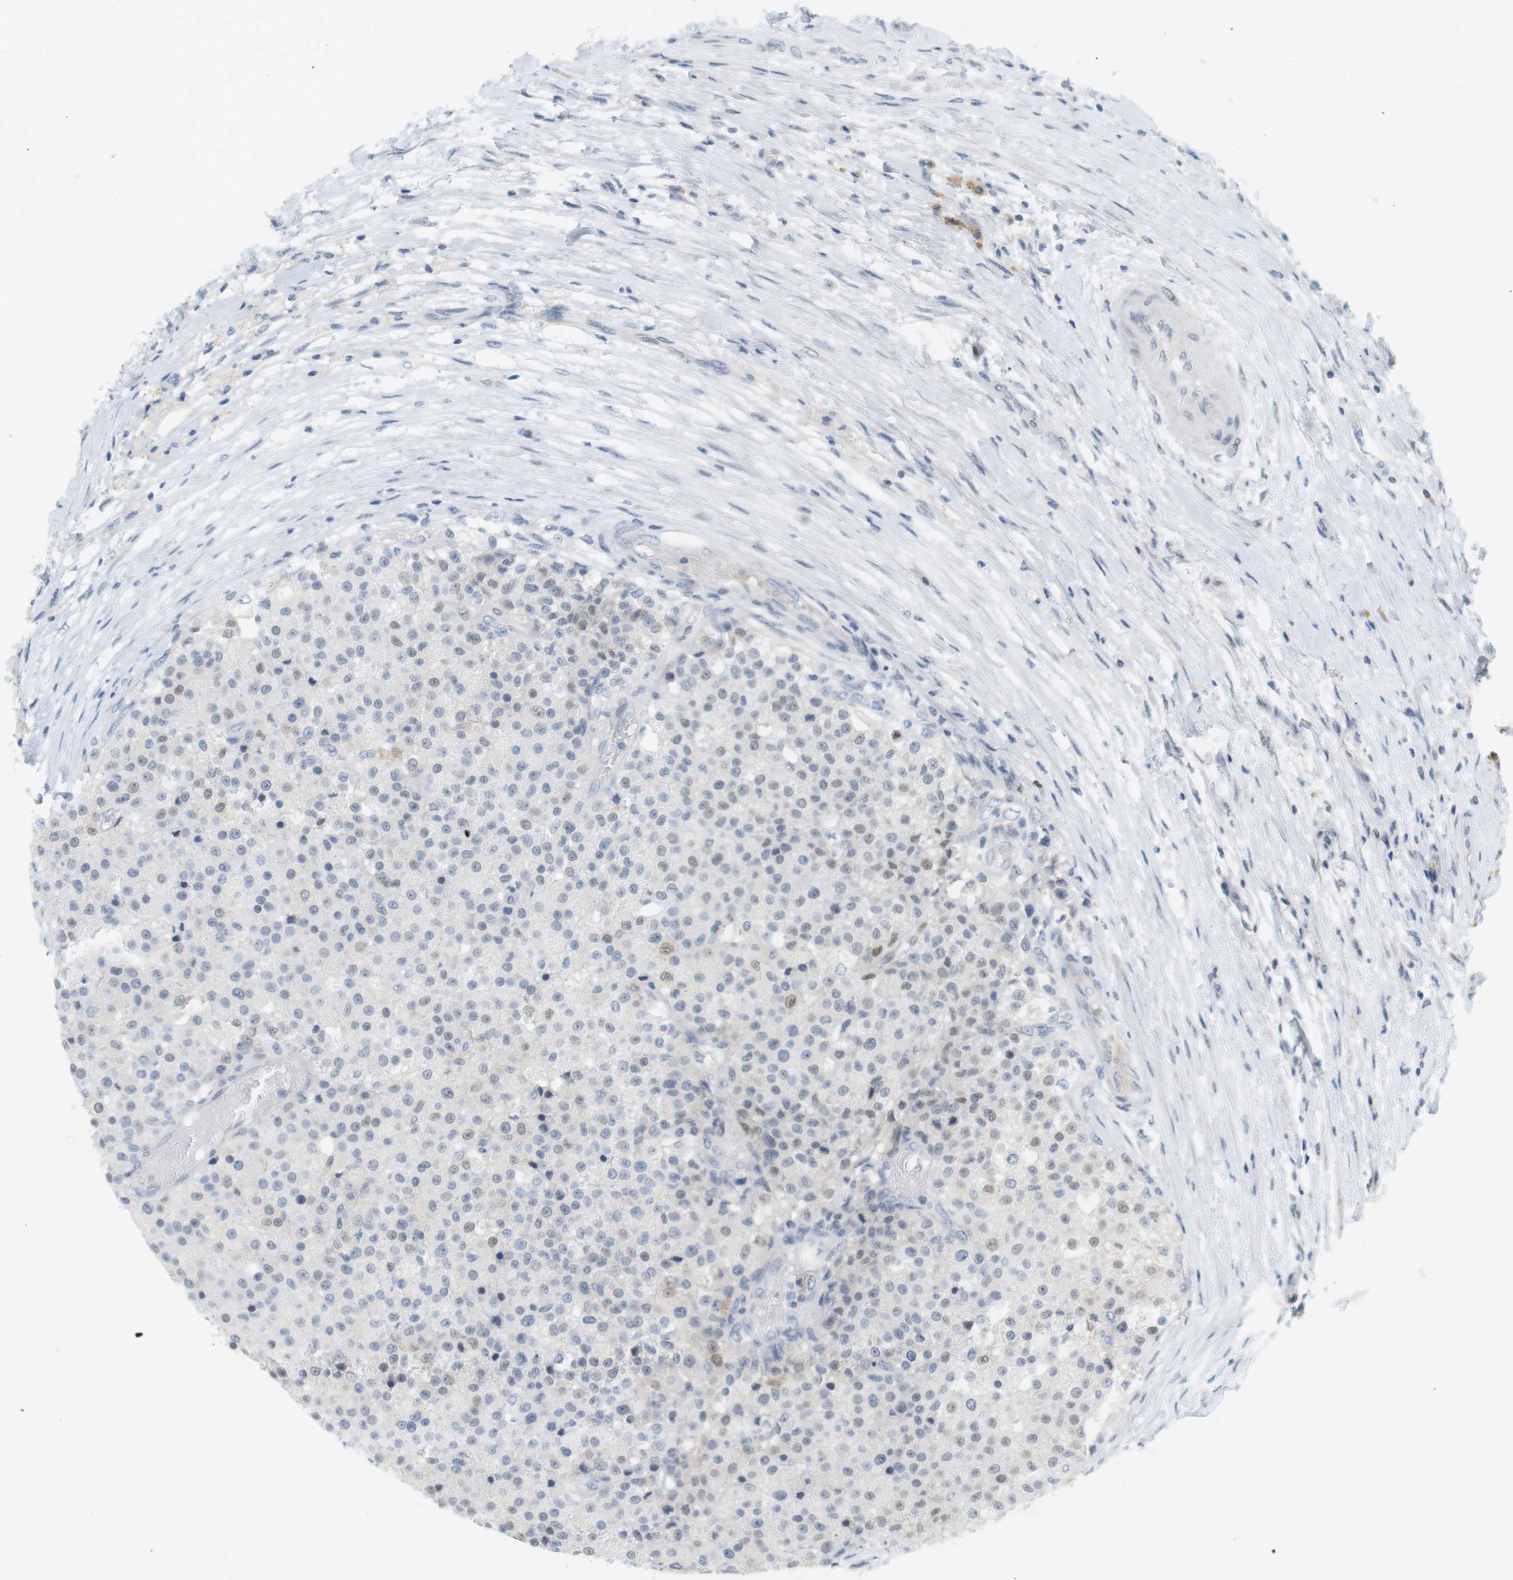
{"staining": {"intensity": "weak", "quantity": "<25%", "location": "nuclear"}, "tissue": "testis cancer", "cell_type": "Tumor cells", "image_type": "cancer", "snomed": [{"axis": "morphology", "description": "Seminoma, NOS"}, {"axis": "topography", "description": "Testis"}], "caption": "Protein analysis of testis cancer reveals no significant expression in tumor cells.", "gene": "CREB3L2", "patient": {"sex": "male", "age": 59}}